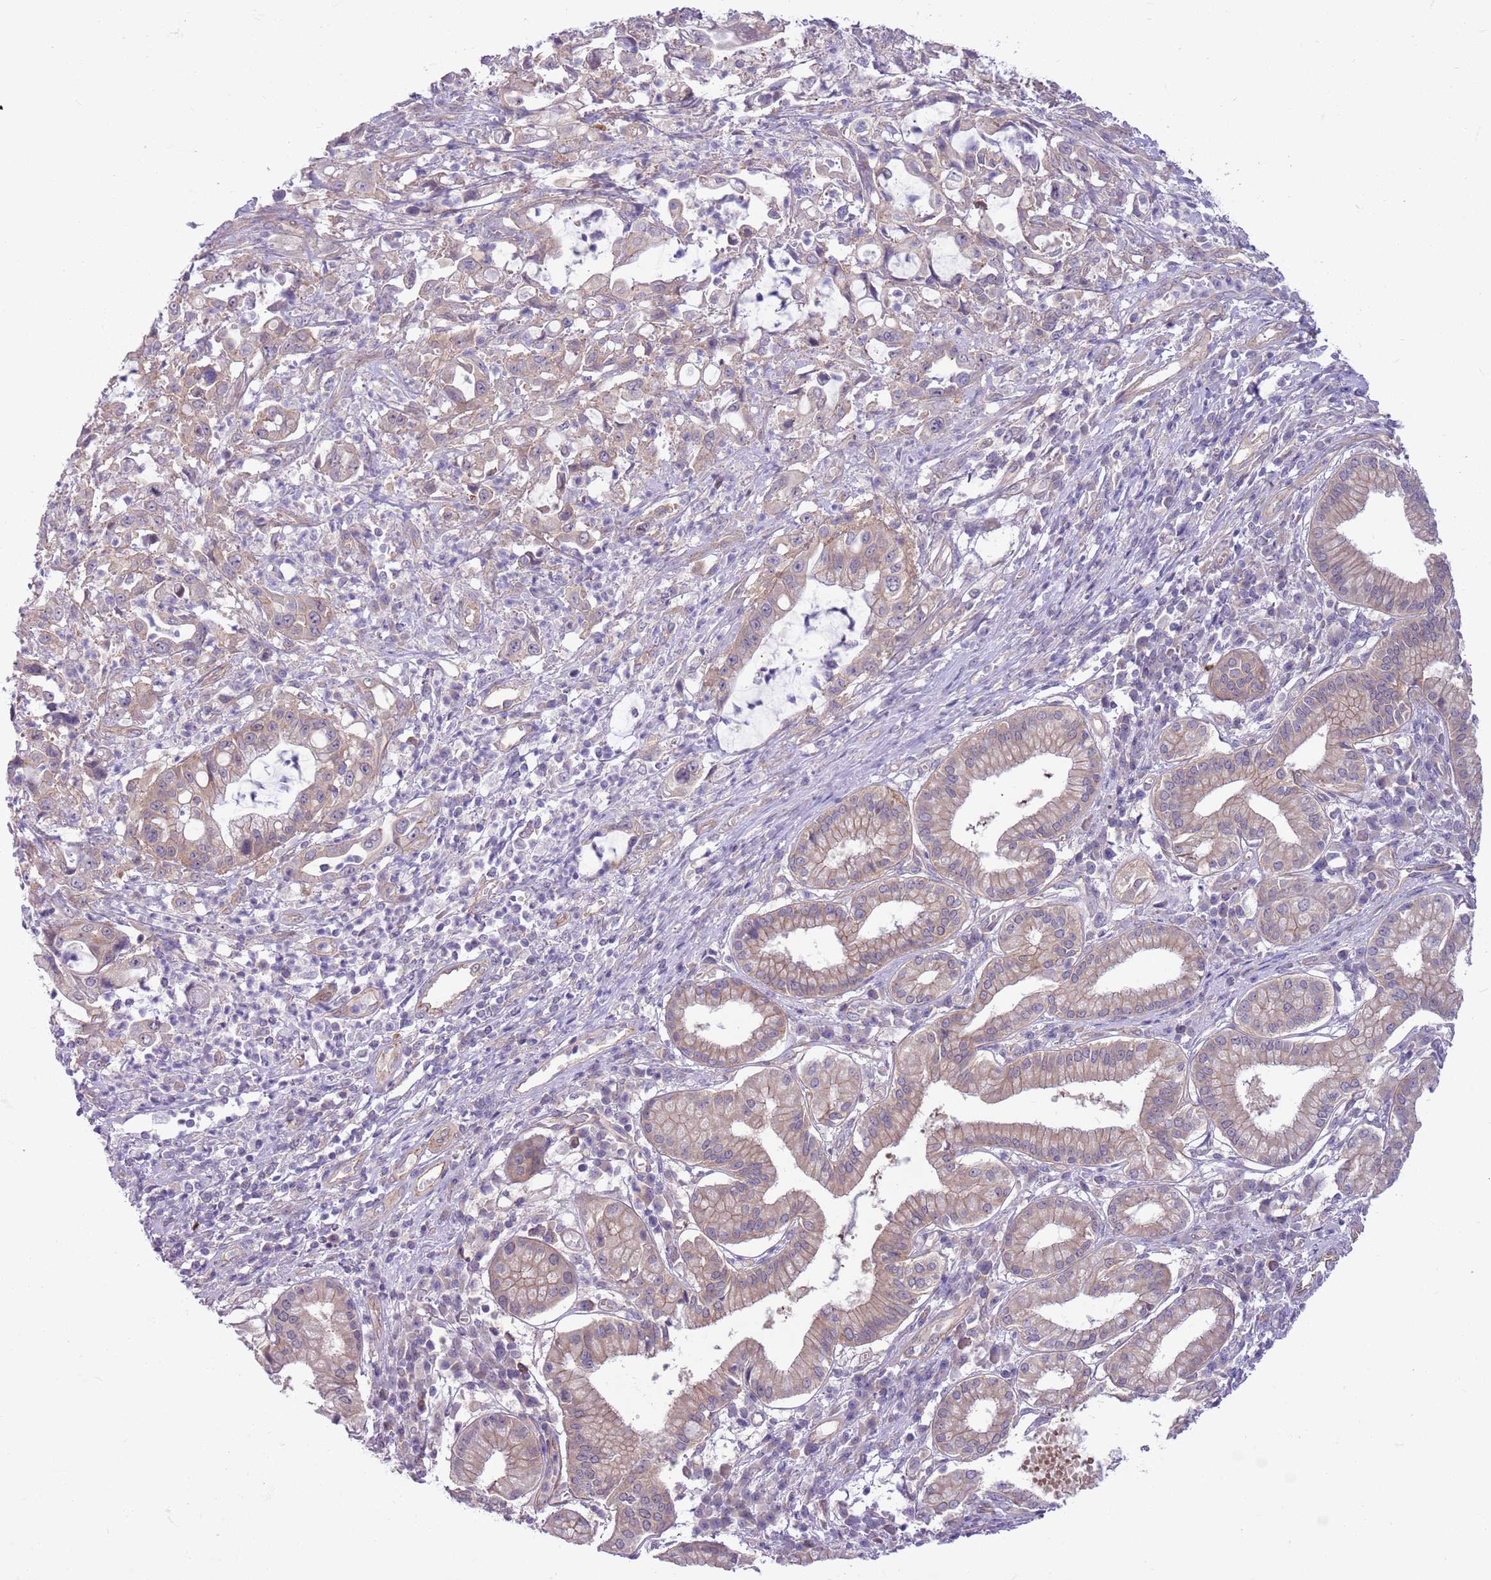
{"staining": {"intensity": "weak", "quantity": "25%-75%", "location": "cytoplasmic/membranous"}, "tissue": "pancreatic cancer", "cell_type": "Tumor cells", "image_type": "cancer", "snomed": [{"axis": "morphology", "description": "Adenocarcinoma, NOS"}, {"axis": "topography", "description": "Pancreas"}], "caption": "The photomicrograph shows a brown stain indicating the presence of a protein in the cytoplasmic/membranous of tumor cells in adenocarcinoma (pancreatic). (DAB (3,3'-diaminobenzidine) IHC with brightfield microscopy, high magnification).", "gene": "PARP8", "patient": {"sex": "female", "age": 61}}